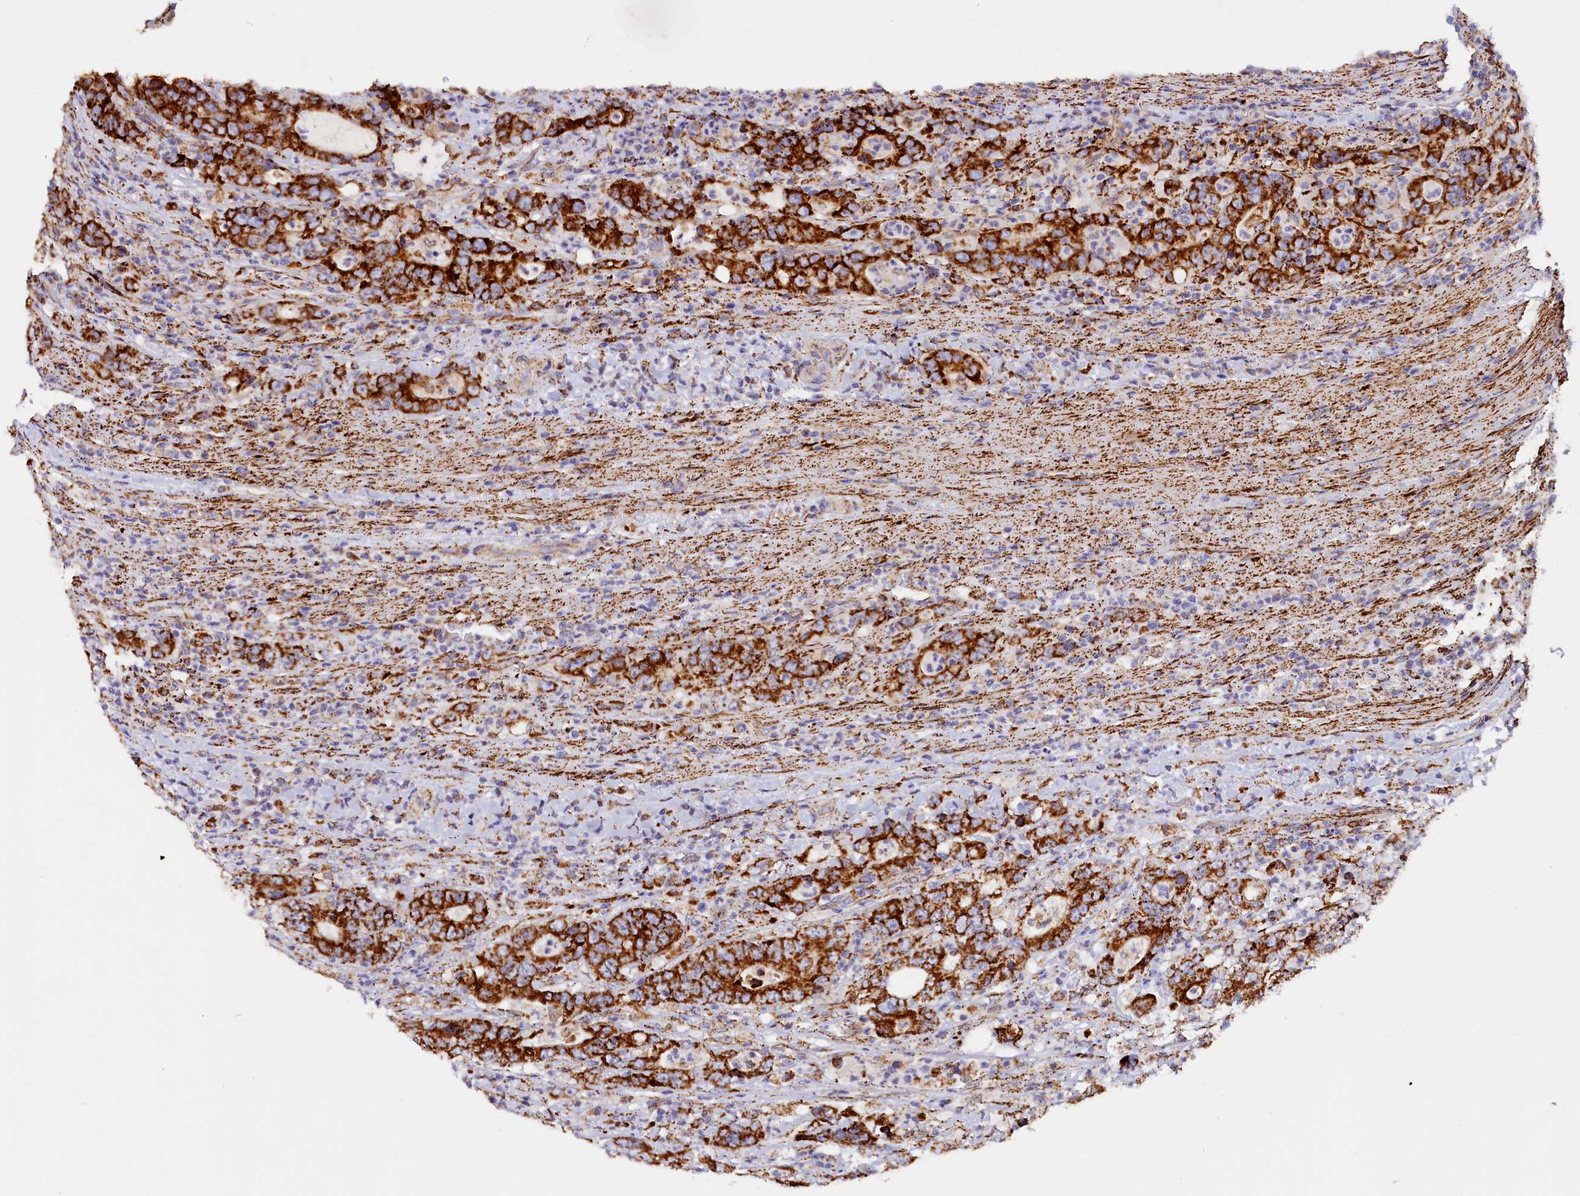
{"staining": {"intensity": "strong", "quantity": ">75%", "location": "cytoplasmic/membranous"}, "tissue": "colorectal cancer", "cell_type": "Tumor cells", "image_type": "cancer", "snomed": [{"axis": "morphology", "description": "Adenocarcinoma, NOS"}, {"axis": "topography", "description": "Colon"}], "caption": "Immunohistochemical staining of human adenocarcinoma (colorectal) demonstrates strong cytoplasmic/membranous protein staining in about >75% of tumor cells. The protein is shown in brown color, while the nuclei are stained blue.", "gene": "AKTIP", "patient": {"sex": "female", "age": 75}}